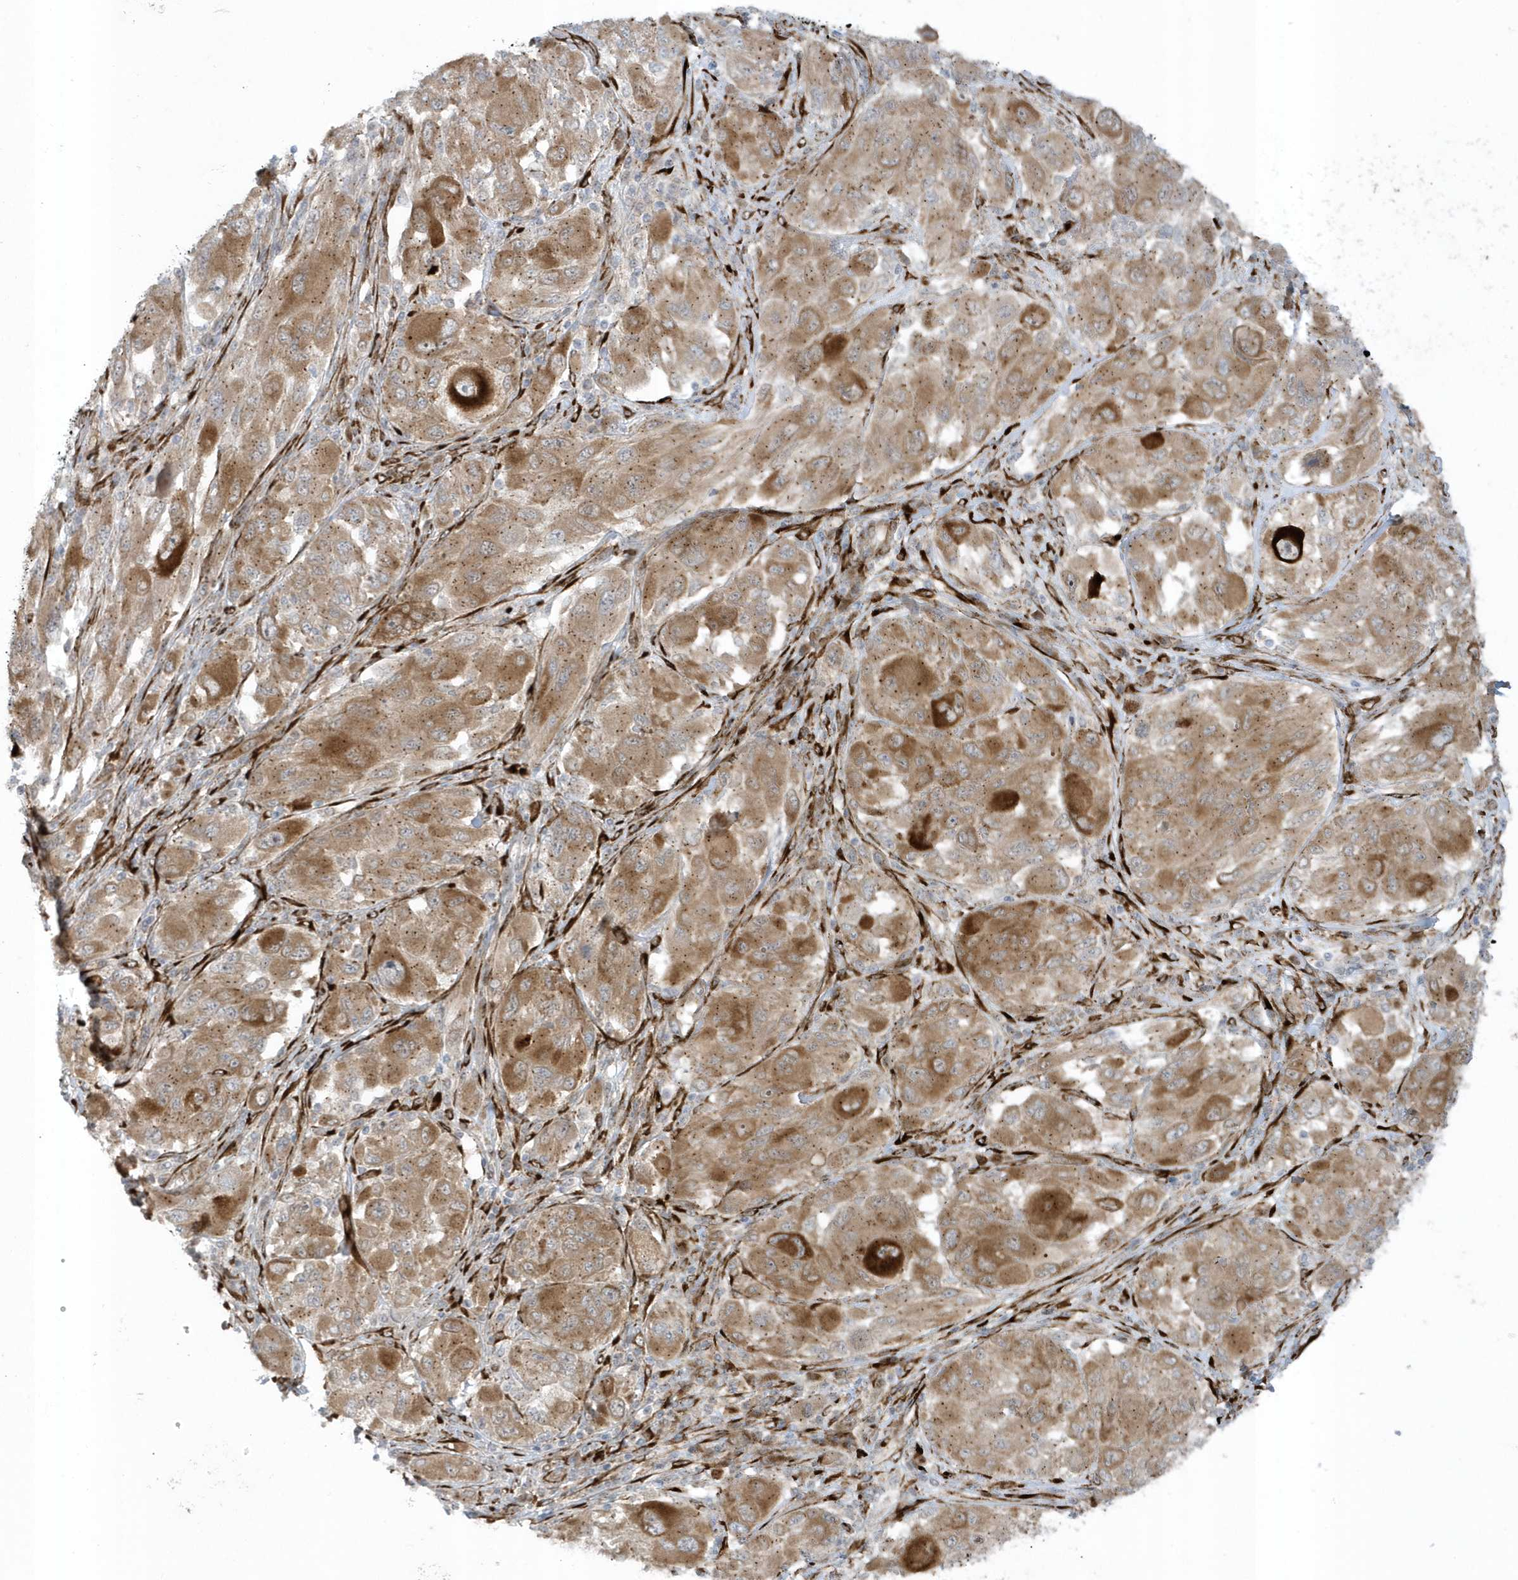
{"staining": {"intensity": "moderate", "quantity": ">75%", "location": "cytoplasmic/membranous"}, "tissue": "melanoma", "cell_type": "Tumor cells", "image_type": "cancer", "snomed": [{"axis": "morphology", "description": "Malignant melanoma, NOS"}, {"axis": "topography", "description": "Skin"}], "caption": "Malignant melanoma tissue shows moderate cytoplasmic/membranous staining in about >75% of tumor cells, visualized by immunohistochemistry.", "gene": "FAM98A", "patient": {"sex": "female", "age": 91}}